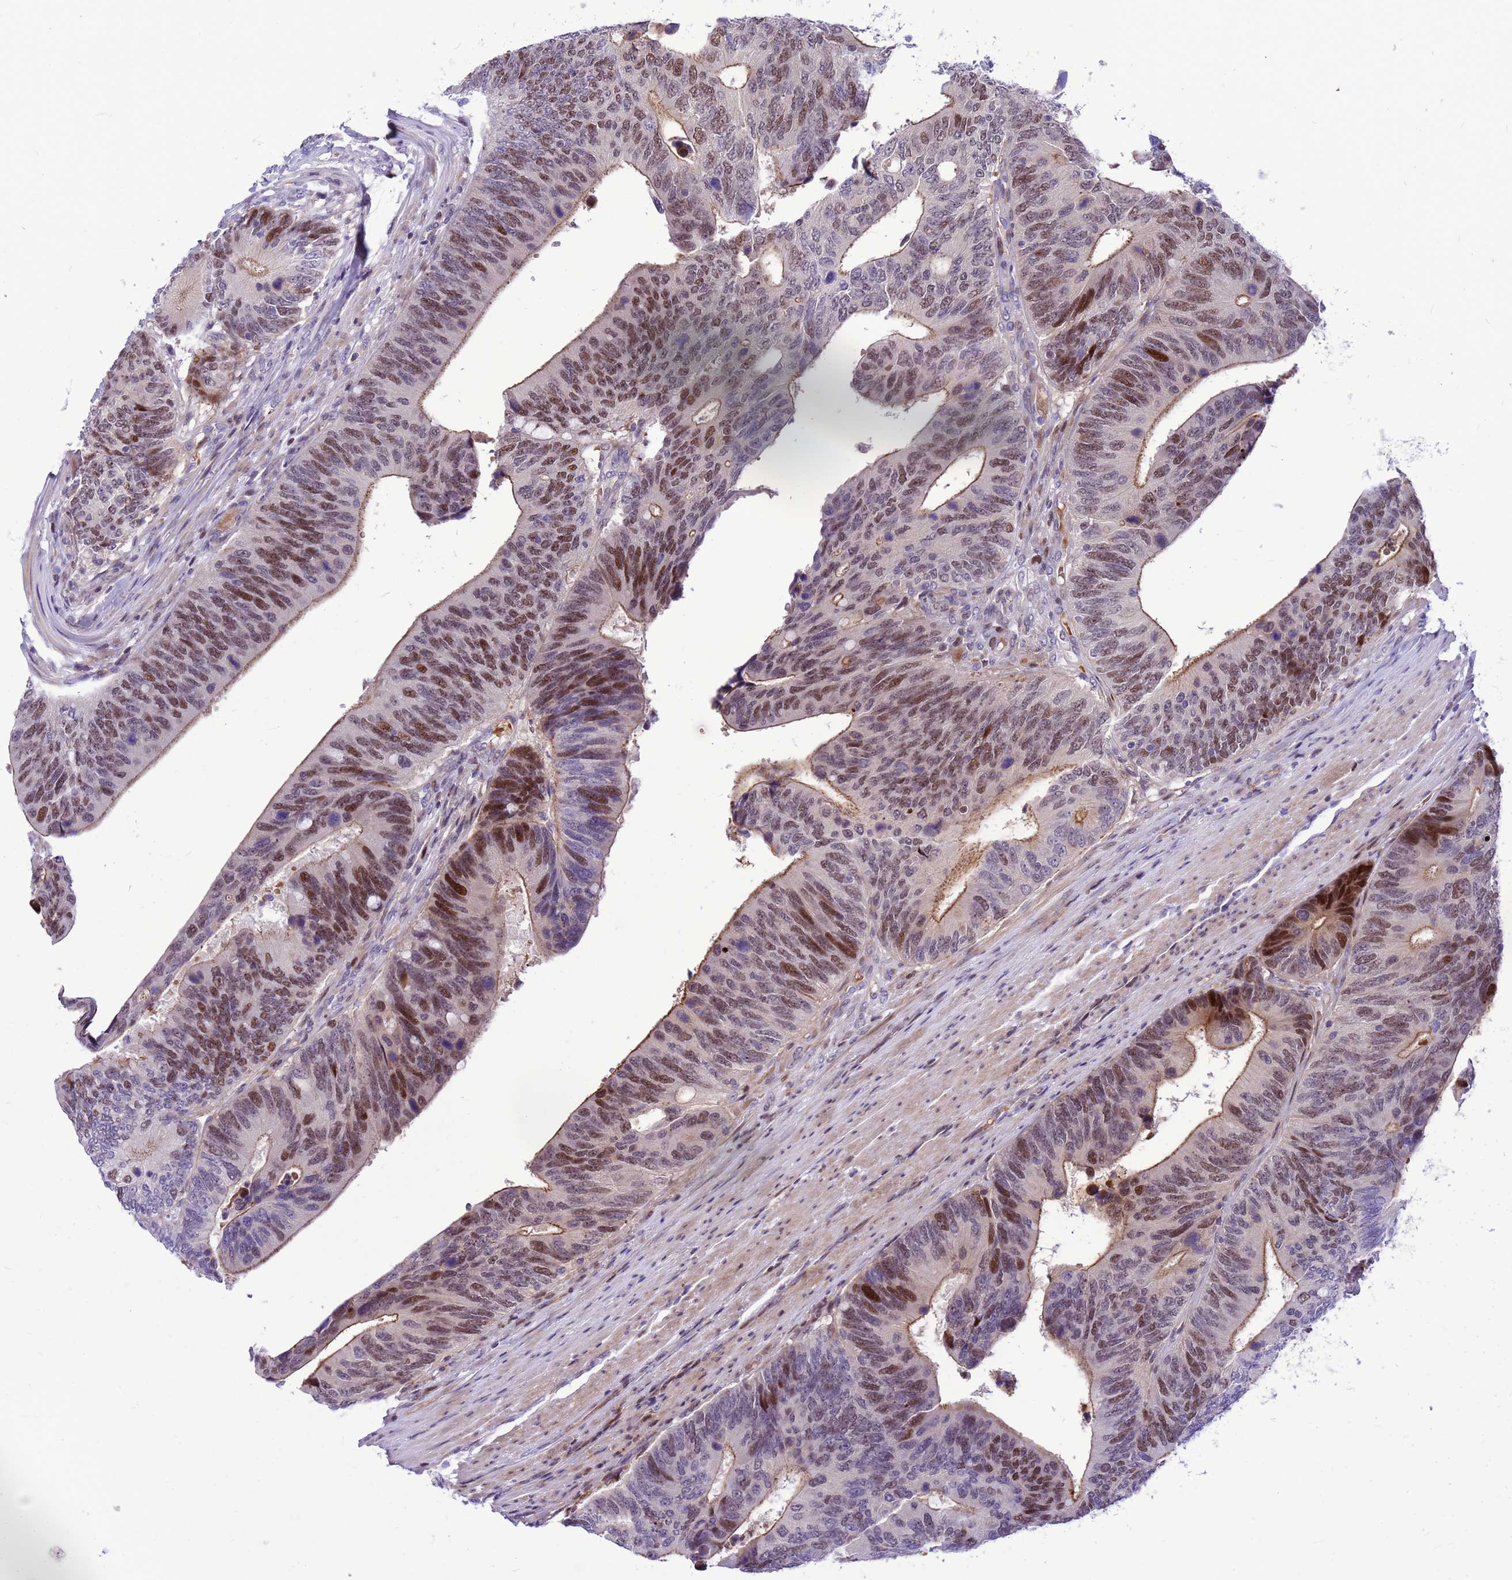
{"staining": {"intensity": "moderate", "quantity": "25%-75%", "location": "cytoplasmic/membranous,nuclear"}, "tissue": "colorectal cancer", "cell_type": "Tumor cells", "image_type": "cancer", "snomed": [{"axis": "morphology", "description": "Adenocarcinoma, NOS"}, {"axis": "topography", "description": "Colon"}], "caption": "A histopathology image of human colorectal adenocarcinoma stained for a protein demonstrates moderate cytoplasmic/membranous and nuclear brown staining in tumor cells. (Brightfield microscopy of DAB IHC at high magnification).", "gene": "ADAMTS7", "patient": {"sex": "male", "age": 87}}